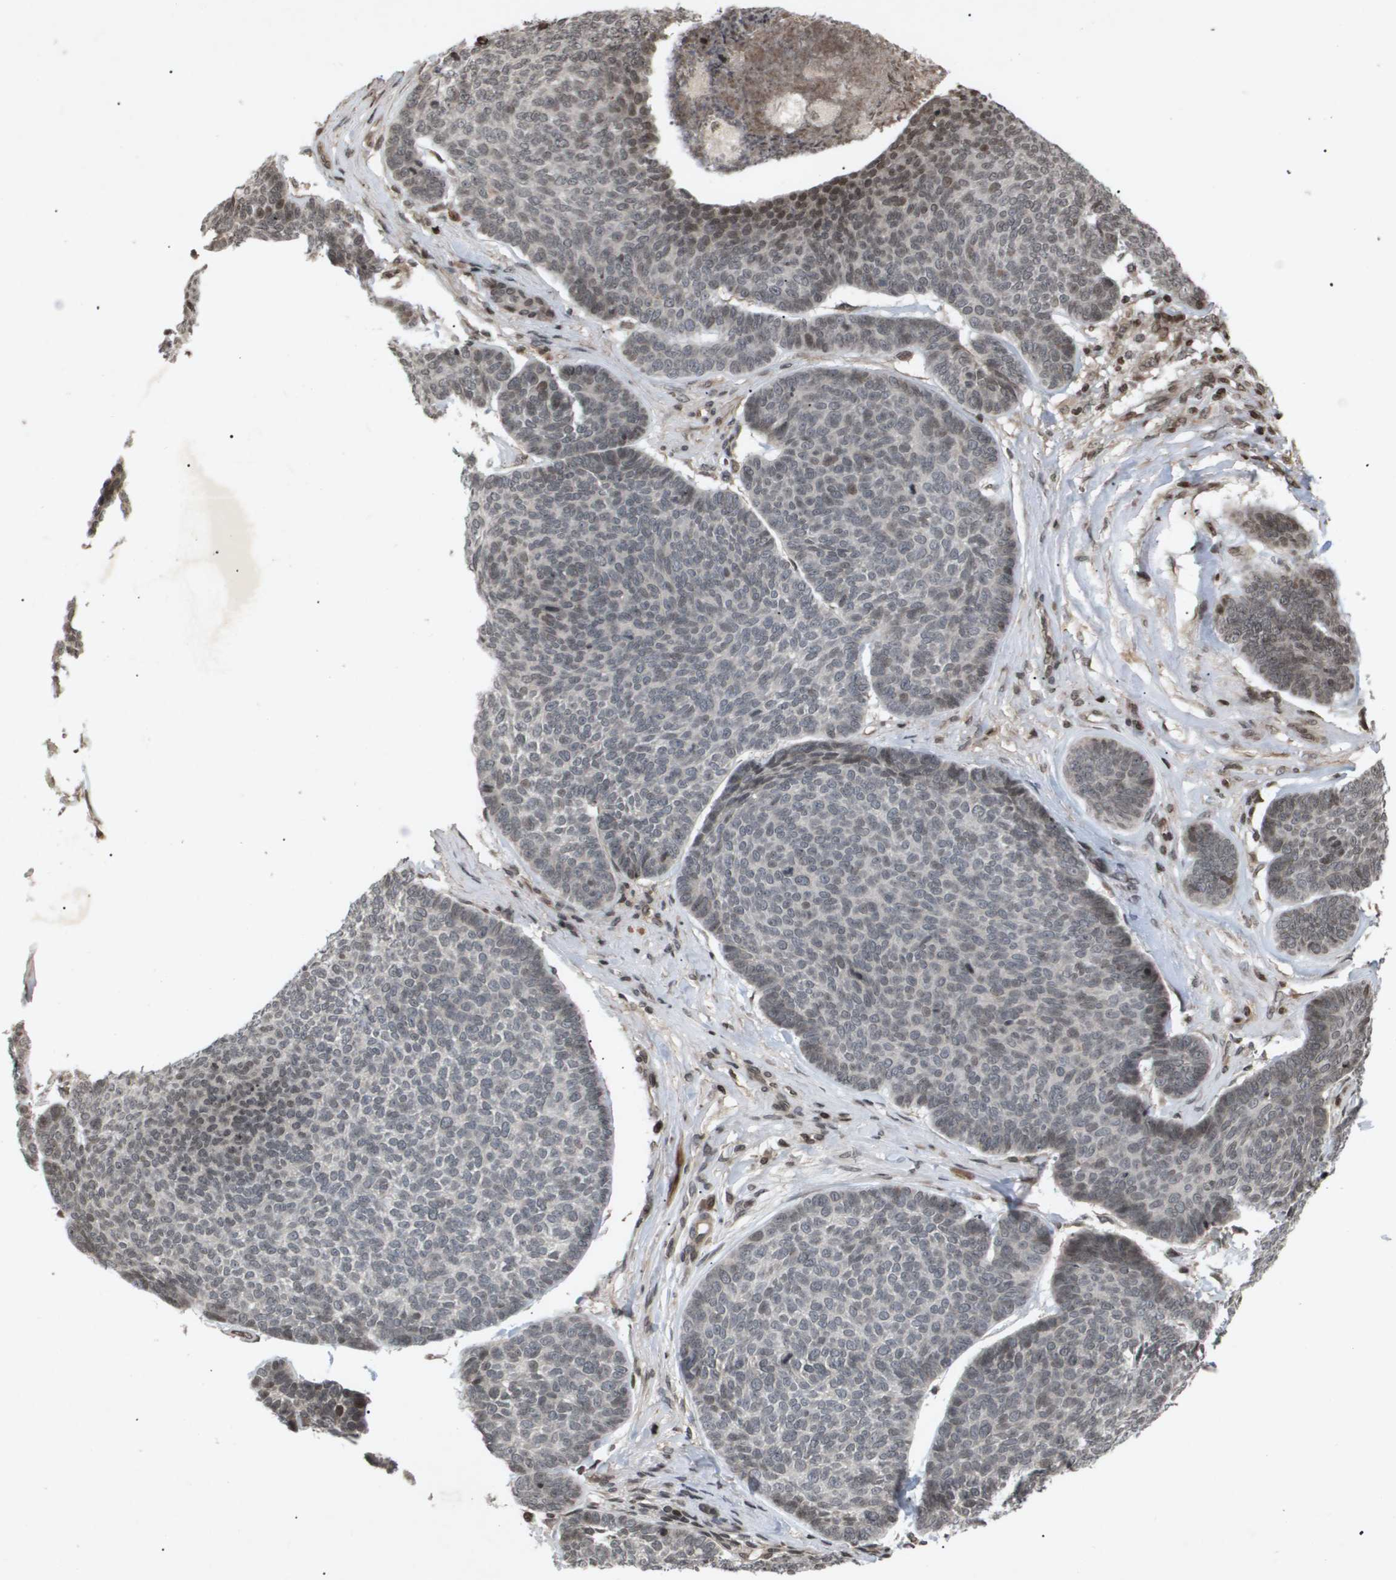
{"staining": {"intensity": "weak", "quantity": "<25%", "location": "nuclear"}, "tissue": "skin cancer", "cell_type": "Tumor cells", "image_type": "cancer", "snomed": [{"axis": "morphology", "description": "Basal cell carcinoma"}, {"axis": "topography", "description": "Skin"}], "caption": "An image of human skin cancer is negative for staining in tumor cells.", "gene": "HSPA6", "patient": {"sex": "male", "age": 84}}